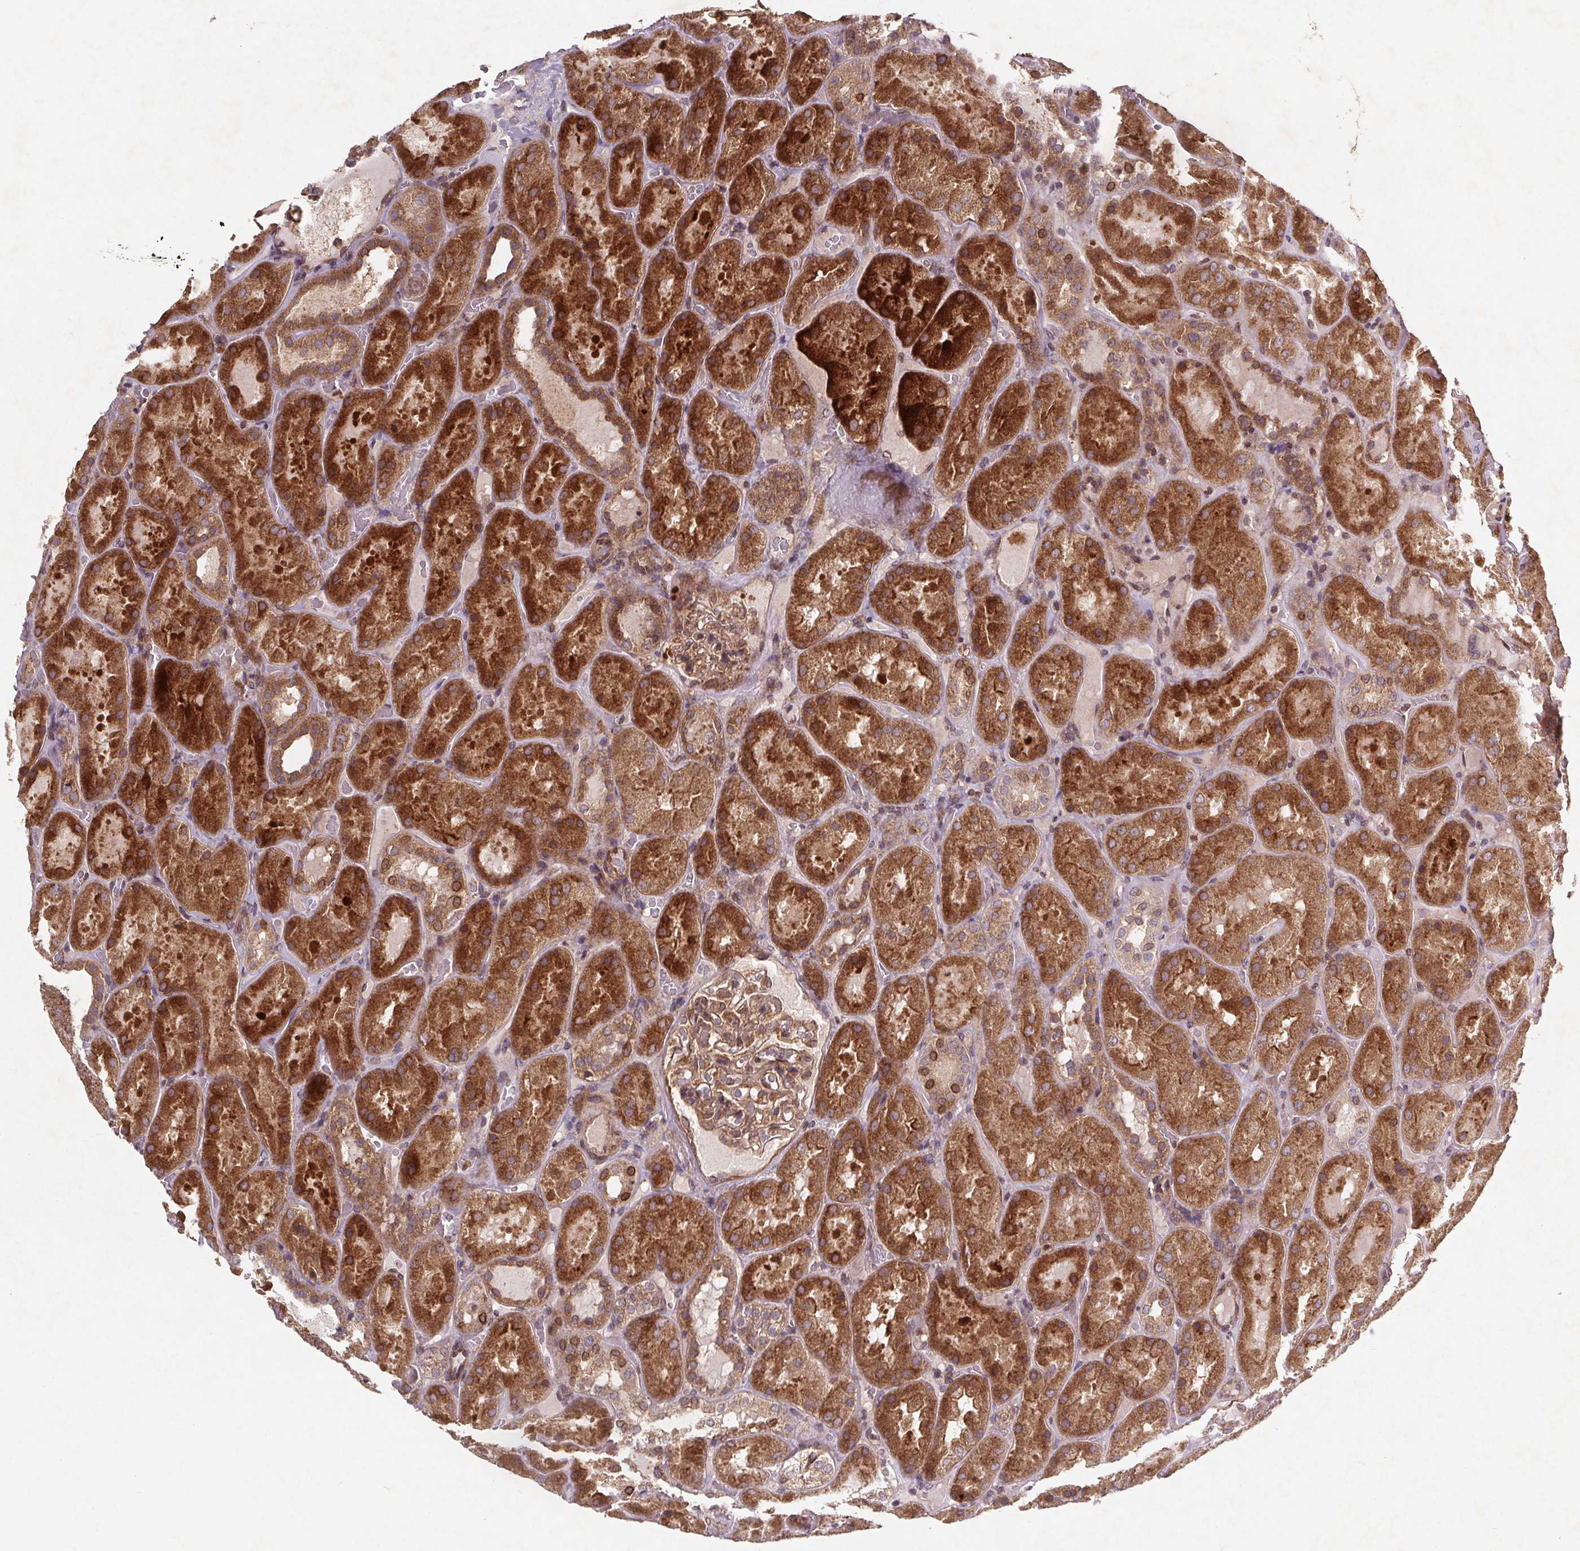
{"staining": {"intensity": "weak", "quantity": "<25%", "location": "cytoplasmic/membranous"}, "tissue": "kidney", "cell_type": "Cells in glomeruli", "image_type": "normal", "snomed": [{"axis": "morphology", "description": "Normal tissue, NOS"}, {"axis": "topography", "description": "Kidney"}], "caption": "An IHC histopathology image of benign kidney is shown. There is no staining in cells in glomeruli of kidney.", "gene": "STRN3", "patient": {"sex": "male", "age": 73}}